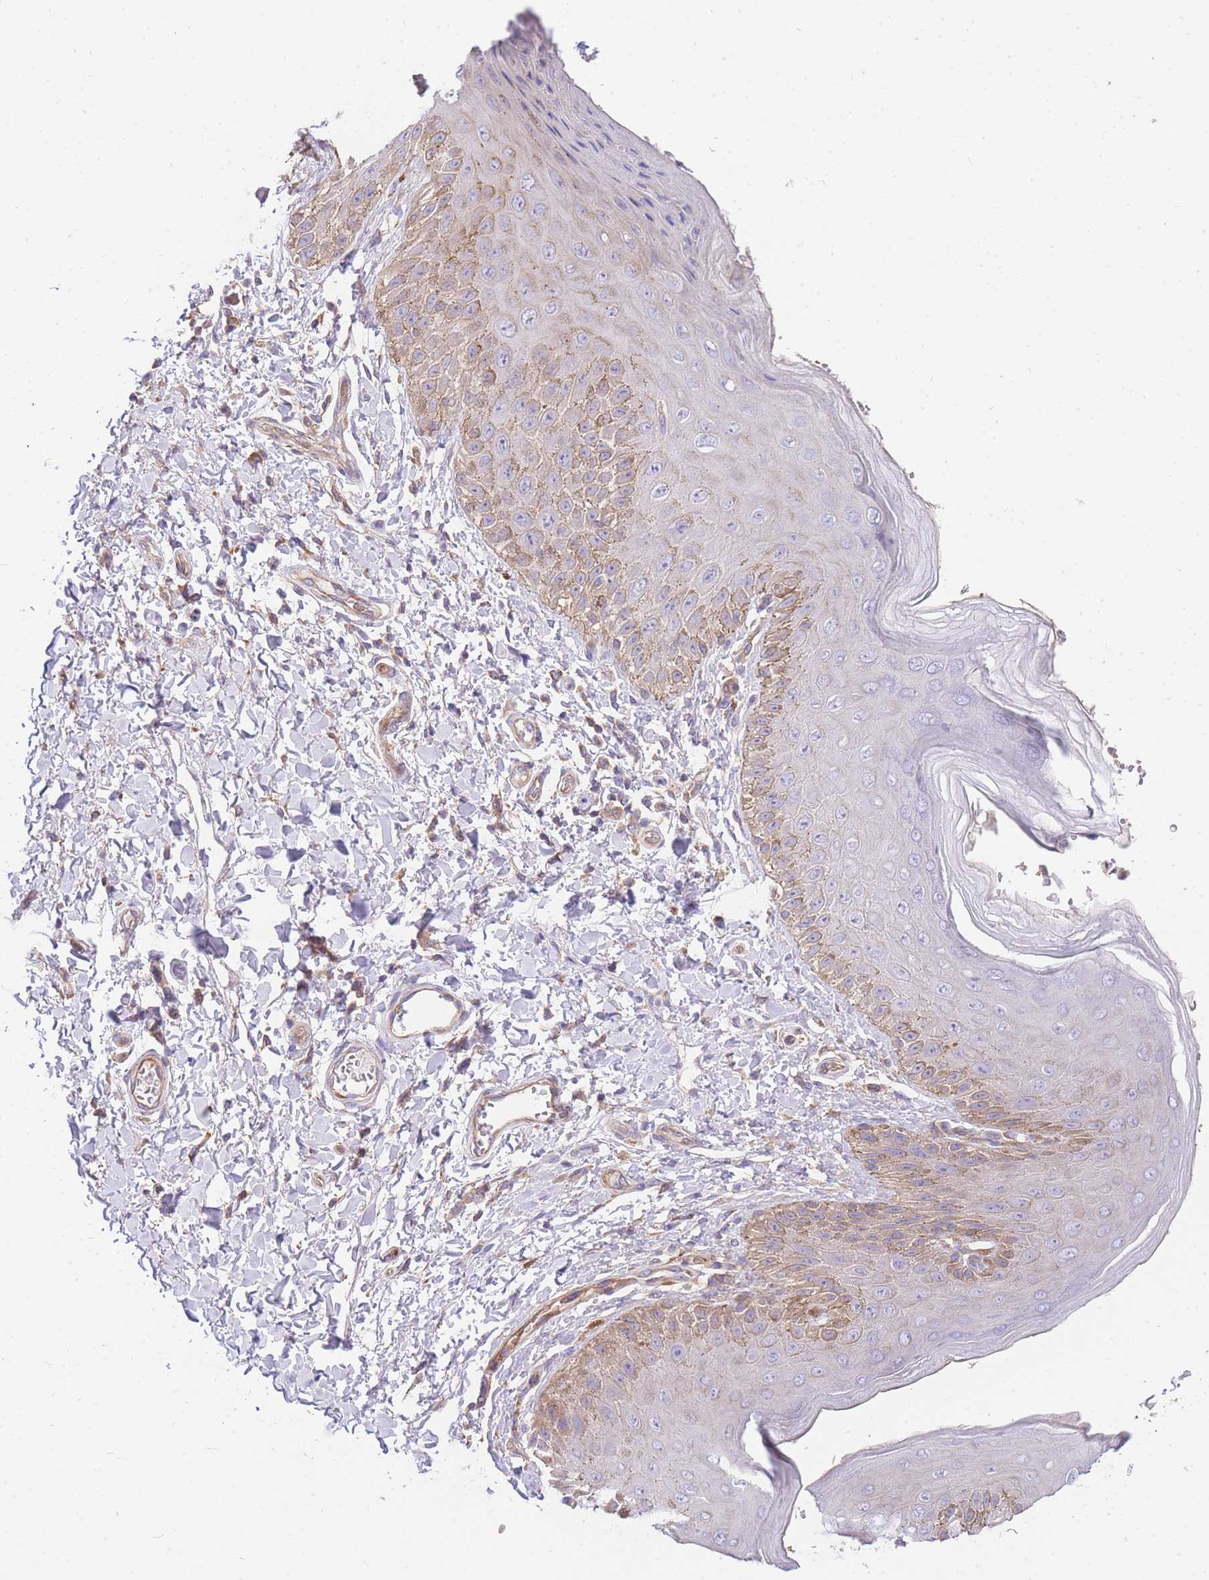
{"staining": {"intensity": "moderate", "quantity": "25%-75%", "location": "cytoplasmic/membranous"}, "tissue": "skin", "cell_type": "Epidermal cells", "image_type": "normal", "snomed": [{"axis": "morphology", "description": "Normal tissue, NOS"}, {"axis": "topography", "description": "Anal"}], "caption": "A high-resolution image shows immunohistochemistry staining of normal skin, which shows moderate cytoplasmic/membranous expression in approximately 25%-75% of epidermal cells. (DAB (3,3'-diaminobenzidine) IHC with brightfield microscopy, high magnification).", "gene": "INSYN2B", "patient": {"sex": "male", "age": 44}}